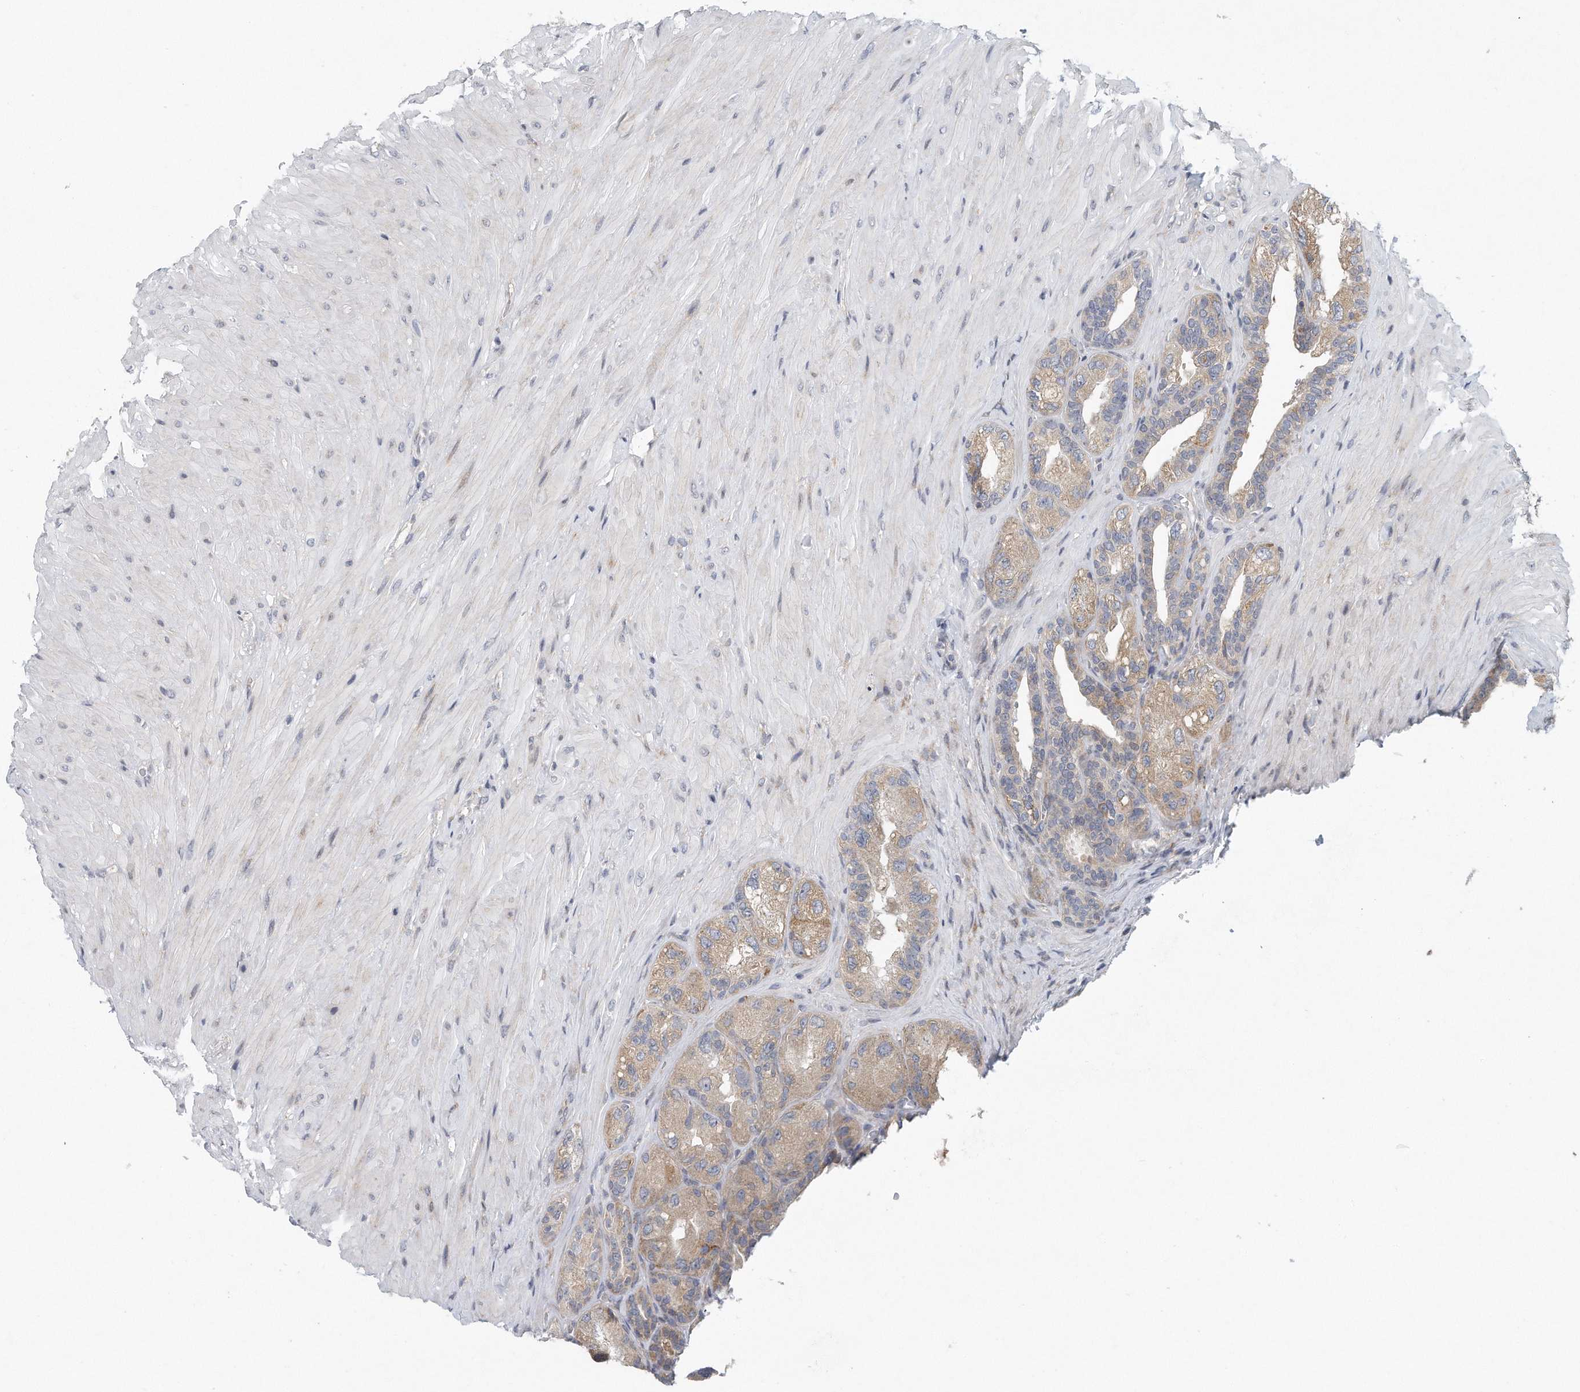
{"staining": {"intensity": "weak", "quantity": "25%-75%", "location": "cytoplasmic/membranous"}, "tissue": "seminal vesicle", "cell_type": "Glandular cells", "image_type": "normal", "snomed": [{"axis": "morphology", "description": "Normal tissue, NOS"}, {"axis": "topography", "description": "Prostate"}, {"axis": "topography", "description": "Seminal veicle"}], "caption": "Immunohistochemistry micrograph of benign human seminal vesicle stained for a protein (brown), which shows low levels of weak cytoplasmic/membranous staining in approximately 25%-75% of glandular cells.", "gene": "VLDLR", "patient": {"sex": "male", "age": 67}}